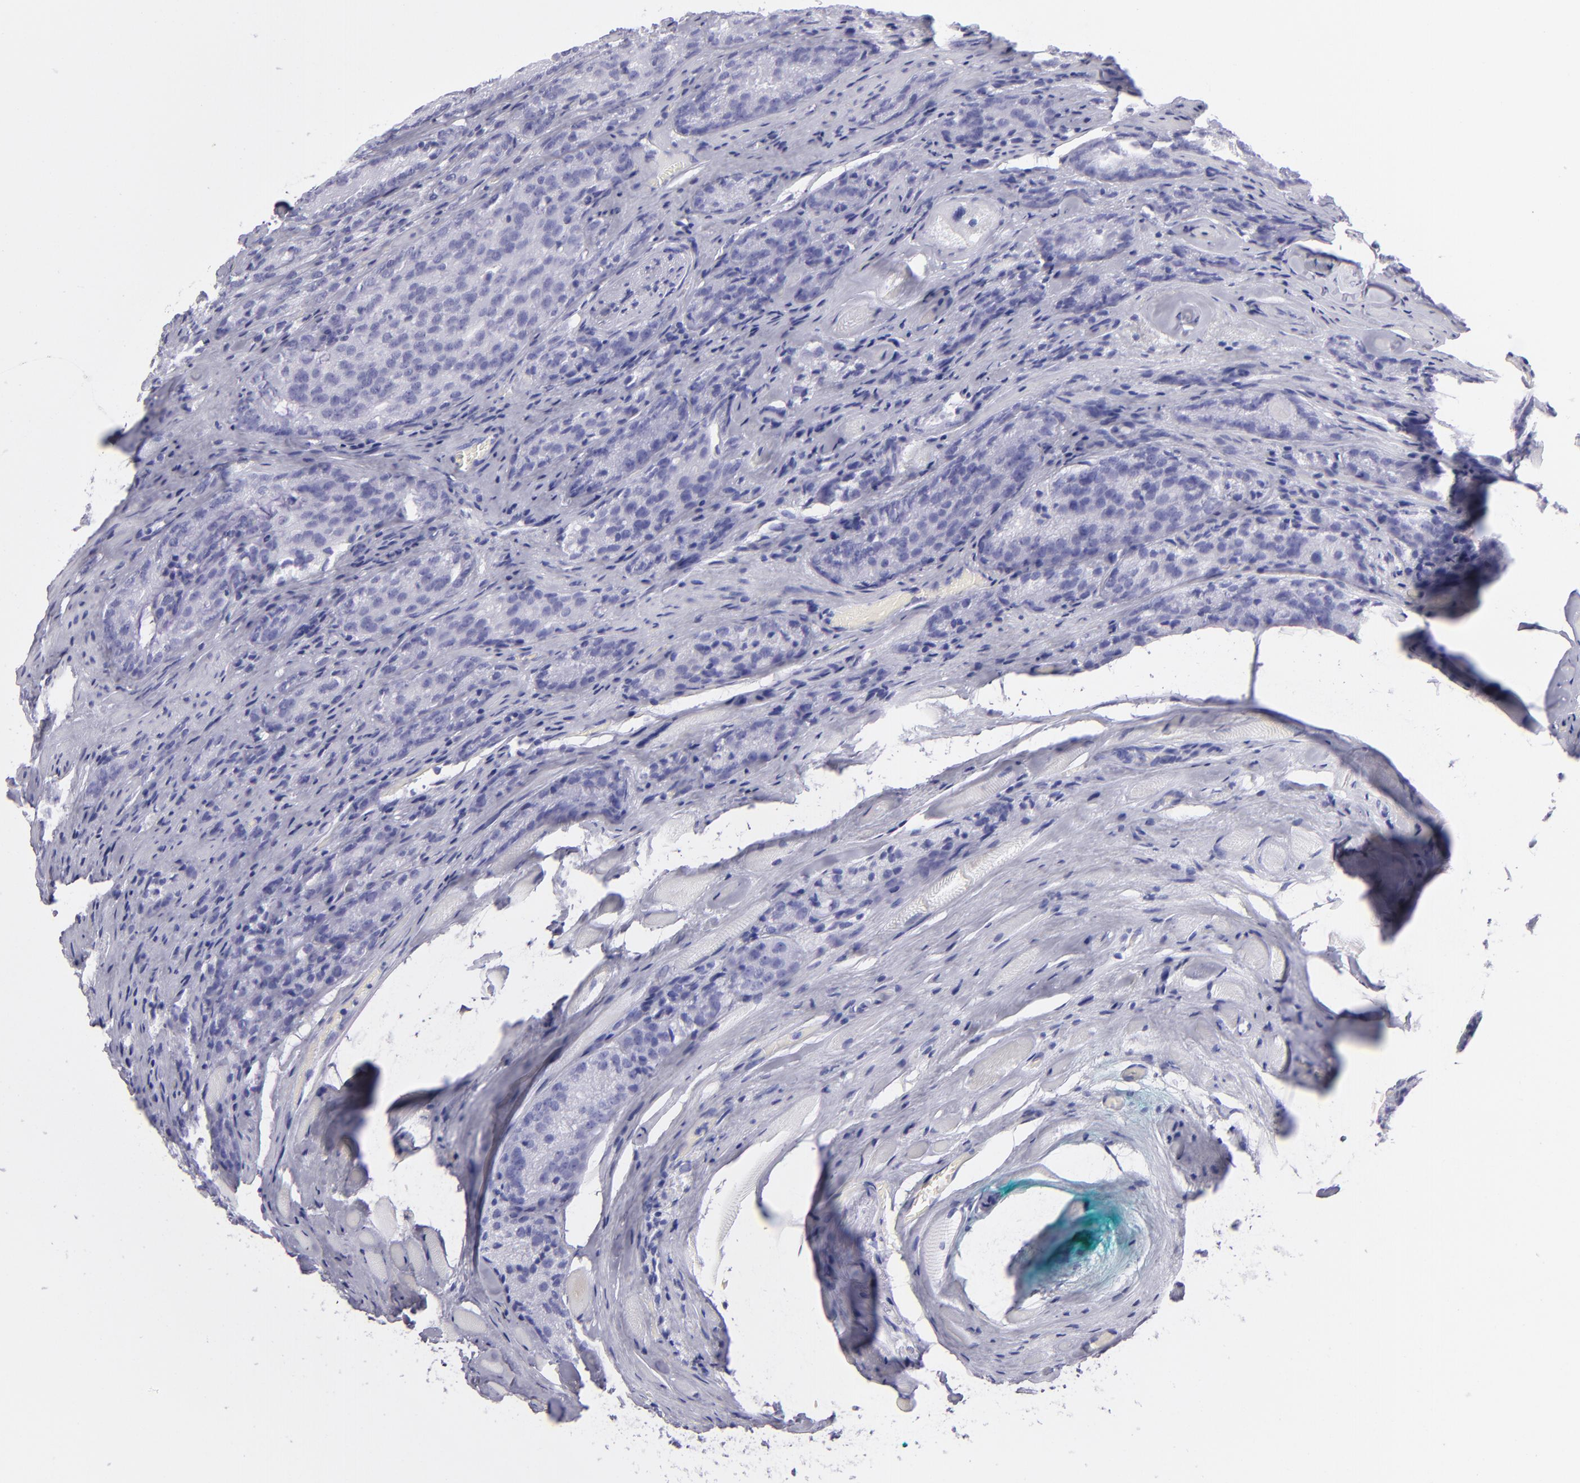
{"staining": {"intensity": "negative", "quantity": "none", "location": "none"}, "tissue": "prostate cancer", "cell_type": "Tumor cells", "image_type": "cancer", "snomed": [{"axis": "morphology", "description": "Adenocarcinoma, Medium grade"}, {"axis": "topography", "description": "Prostate"}], "caption": "Tumor cells are negative for protein expression in human prostate cancer (medium-grade adenocarcinoma).", "gene": "PVALB", "patient": {"sex": "male", "age": 60}}